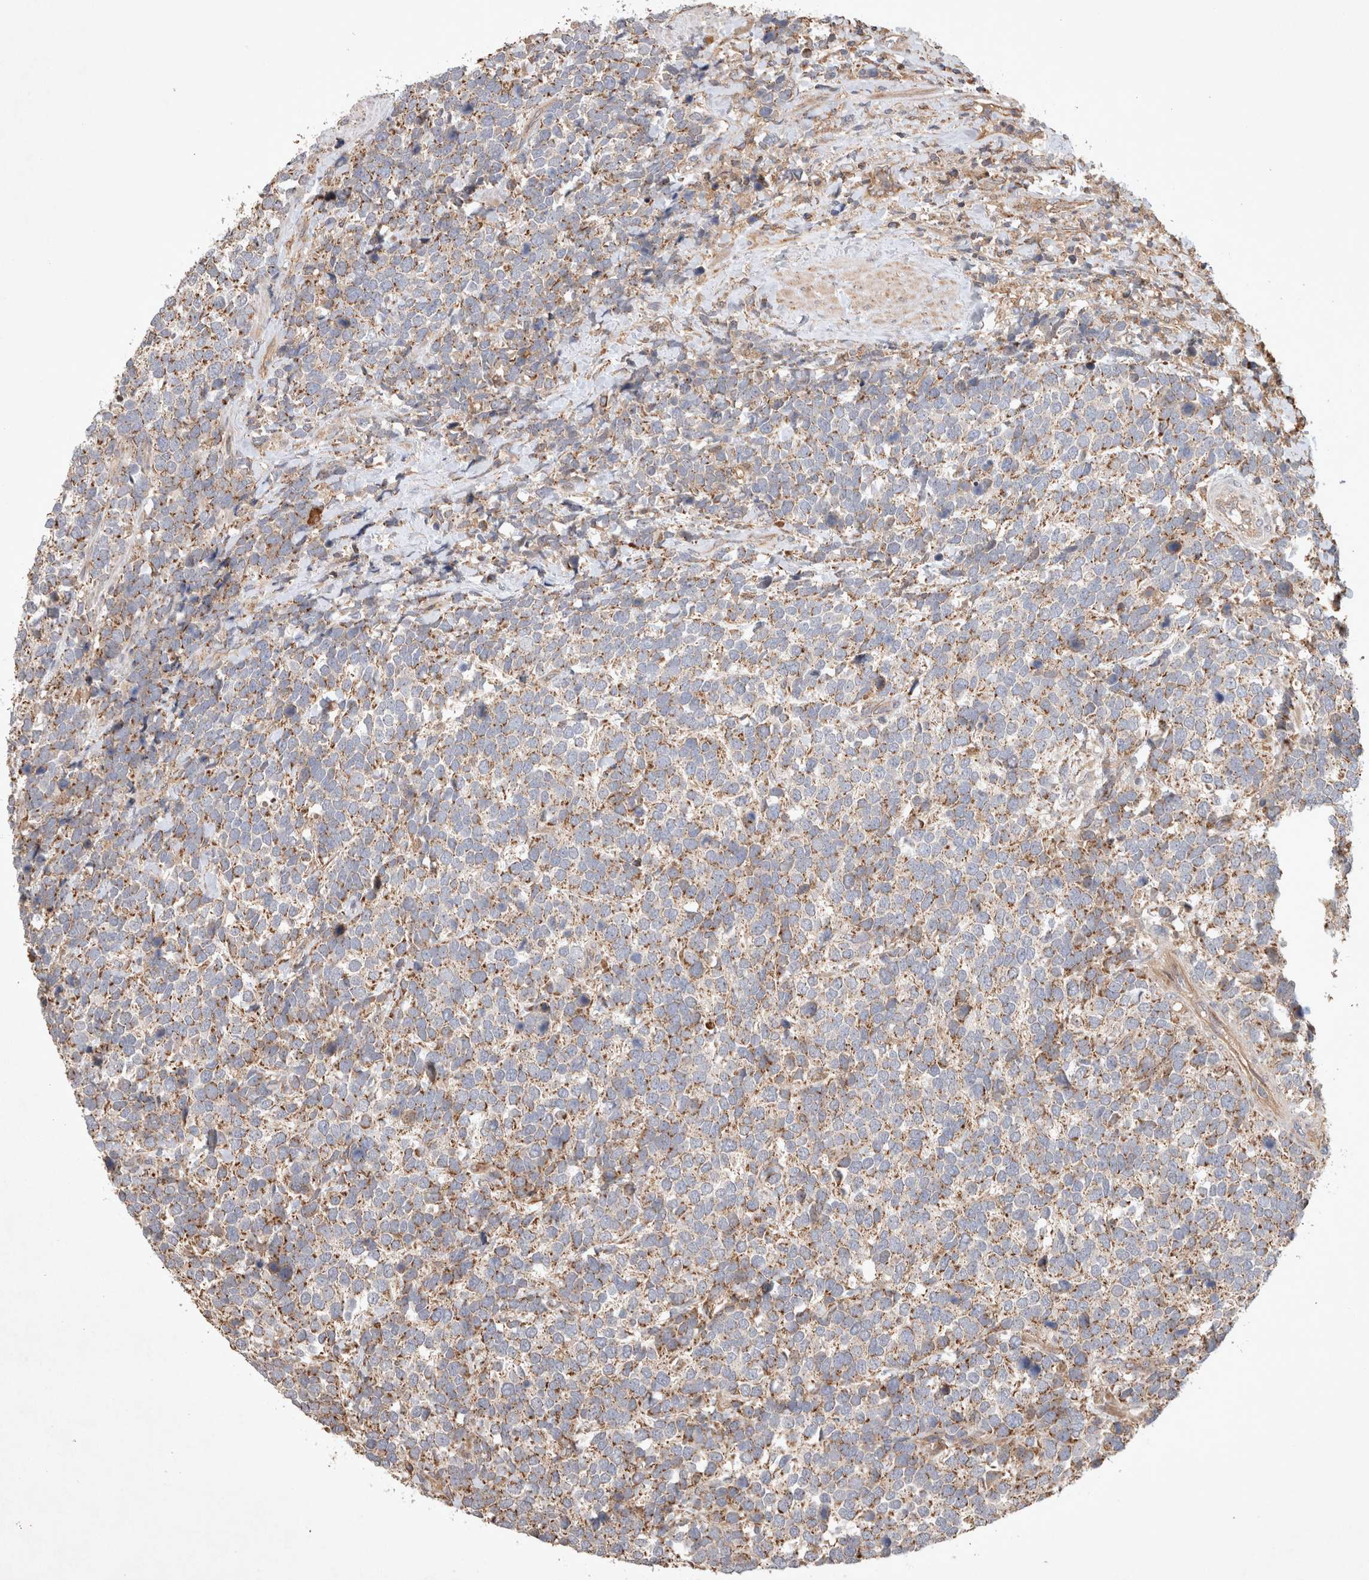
{"staining": {"intensity": "moderate", "quantity": "25%-75%", "location": "cytoplasmic/membranous"}, "tissue": "urothelial cancer", "cell_type": "Tumor cells", "image_type": "cancer", "snomed": [{"axis": "morphology", "description": "Urothelial carcinoma, High grade"}, {"axis": "topography", "description": "Urinary bladder"}], "caption": "Urothelial cancer stained with DAB (3,3'-diaminobenzidine) IHC reveals medium levels of moderate cytoplasmic/membranous positivity in approximately 25%-75% of tumor cells.", "gene": "SERAC1", "patient": {"sex": "female", "age": 82}}